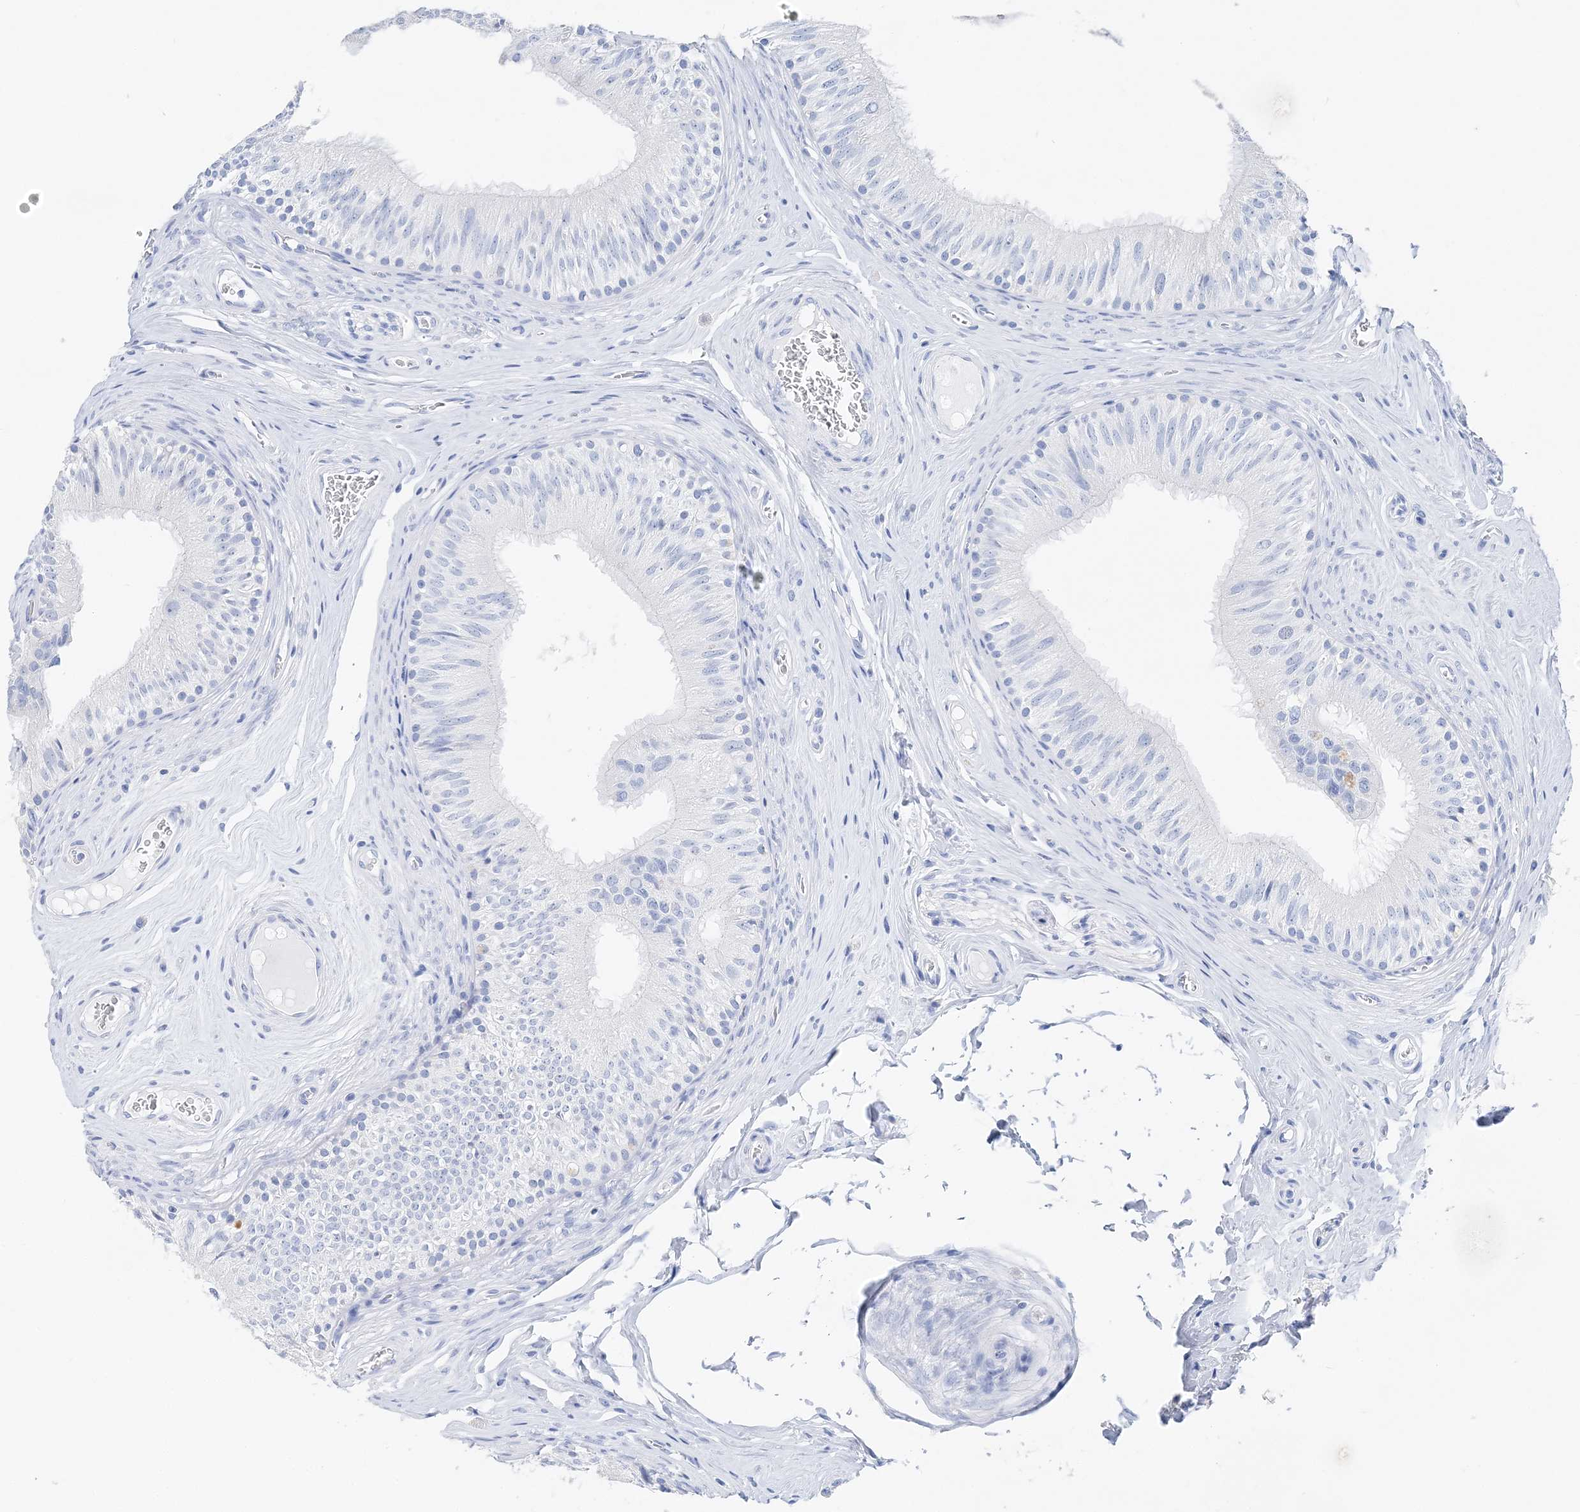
{"staining": {"intensity": "negative", "quantity": "none", "location": "none"}, "tissue": "epididymis", "cell_type": "Glandular cells", "image_type": "normal", "snomed": [{"axis": "morphology", "description": "Normal tissue, NOS"}, {"axis": "topography", "description": "Epididymis"}], "caption": "The immunohistochemistry (IHC) image has no significant staining in glandular cells of epididymis. (IHC, brightfield microscopy, high magnification).", "gene": "TSPYL6", "patient": {"sex": "male", "age": 46}}